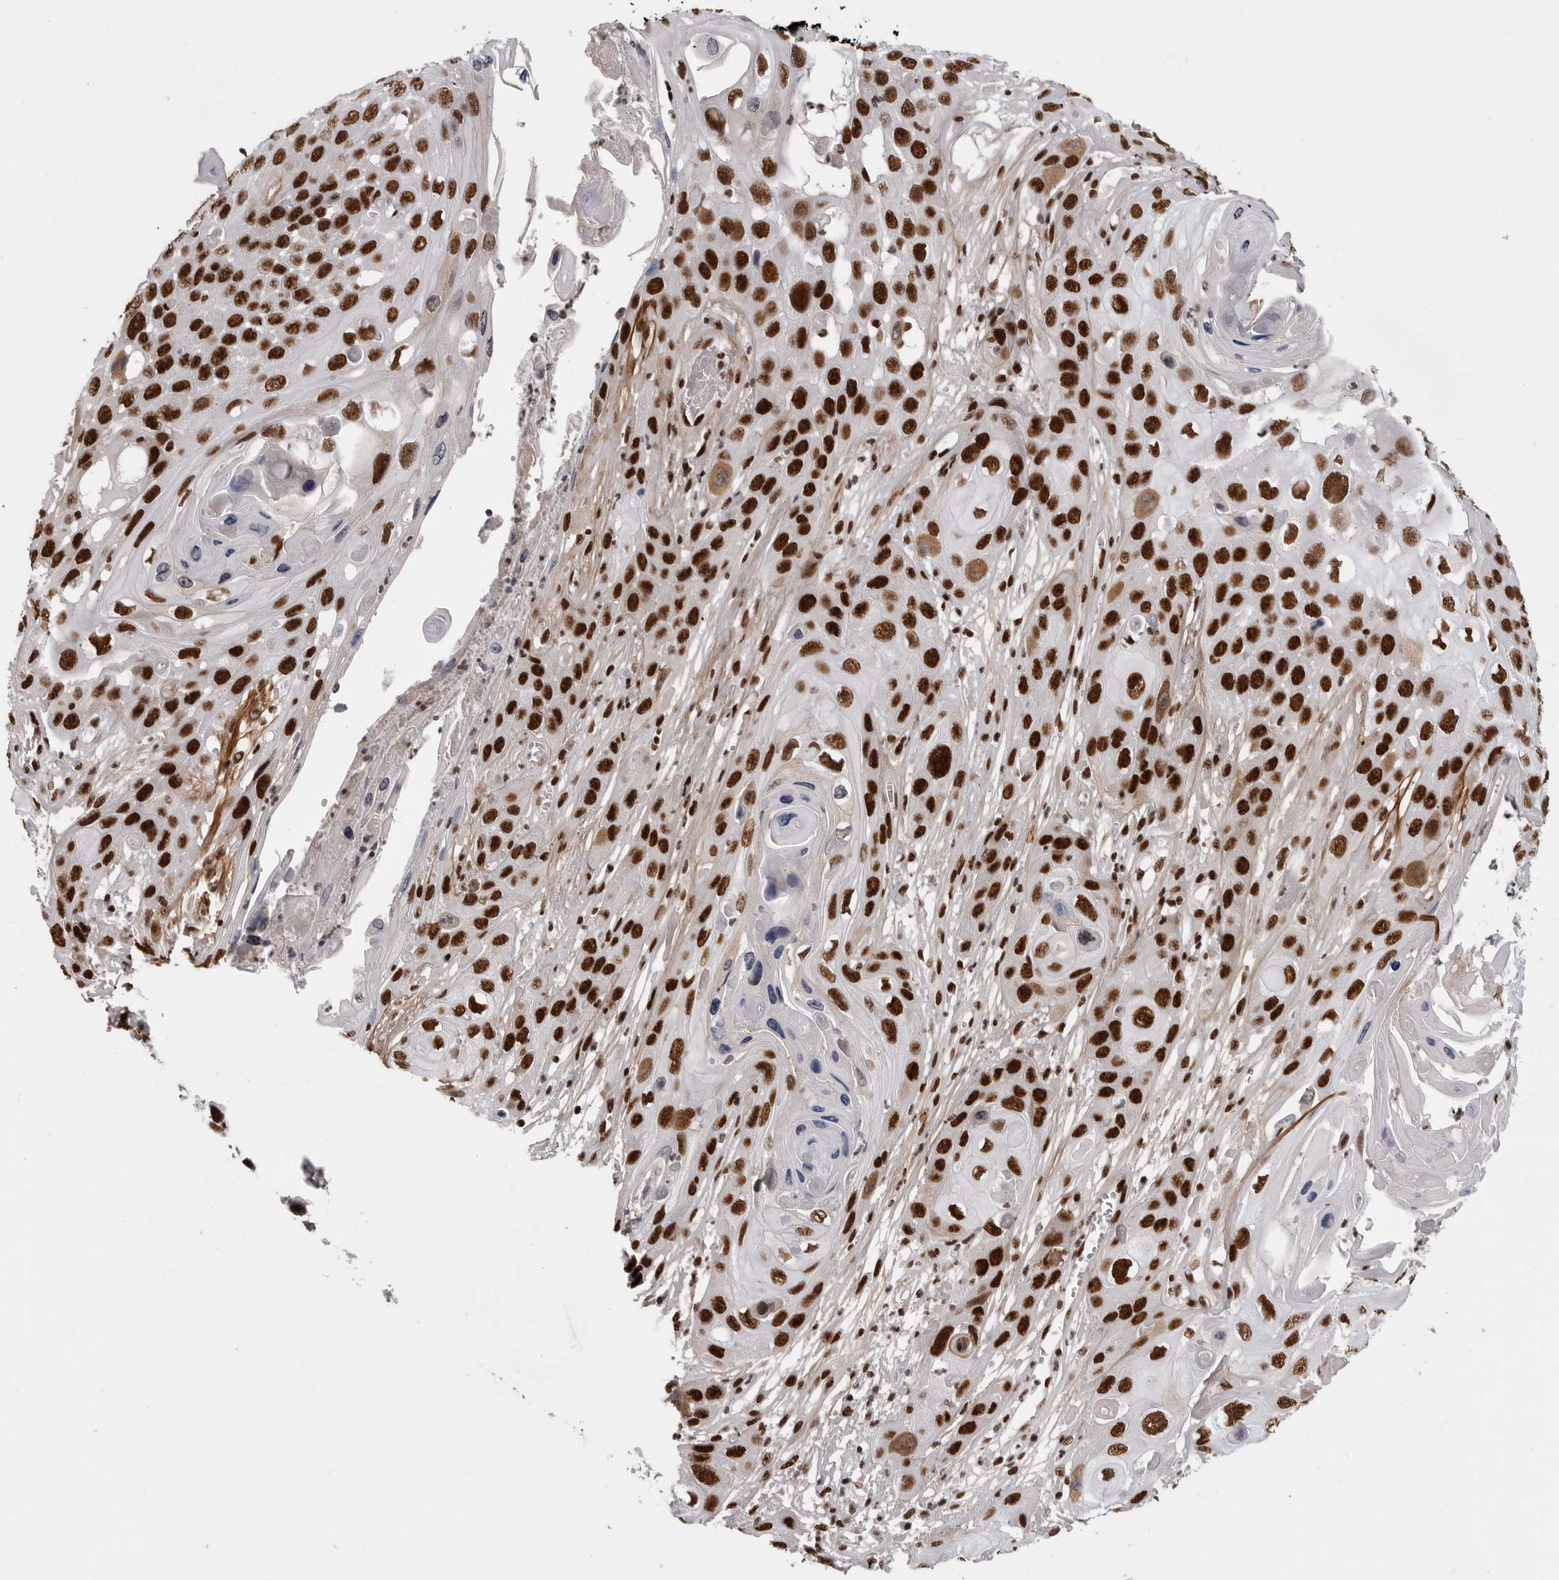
{"staining": {"intensity": "strong", "quantity": ">75%", "location": "nuclear"}, "tissue": "skin cancer", "cell_type": "Tumor cells", "image_type": "cancer", "snomed": [{"axis": "morphology", "description": "Squamous cell carcinoma, NOS"}, {"axis": "topography", "description": "Skin"}], "caption": "Immunohistochemical staining of squamous cell carcinoma (skin) exhibits high levels of strong nuclear protein expression in approximately >75% of tumor cells.", "gene": "PPP1R8", "patient": {"sex": "male", "age": 55}}